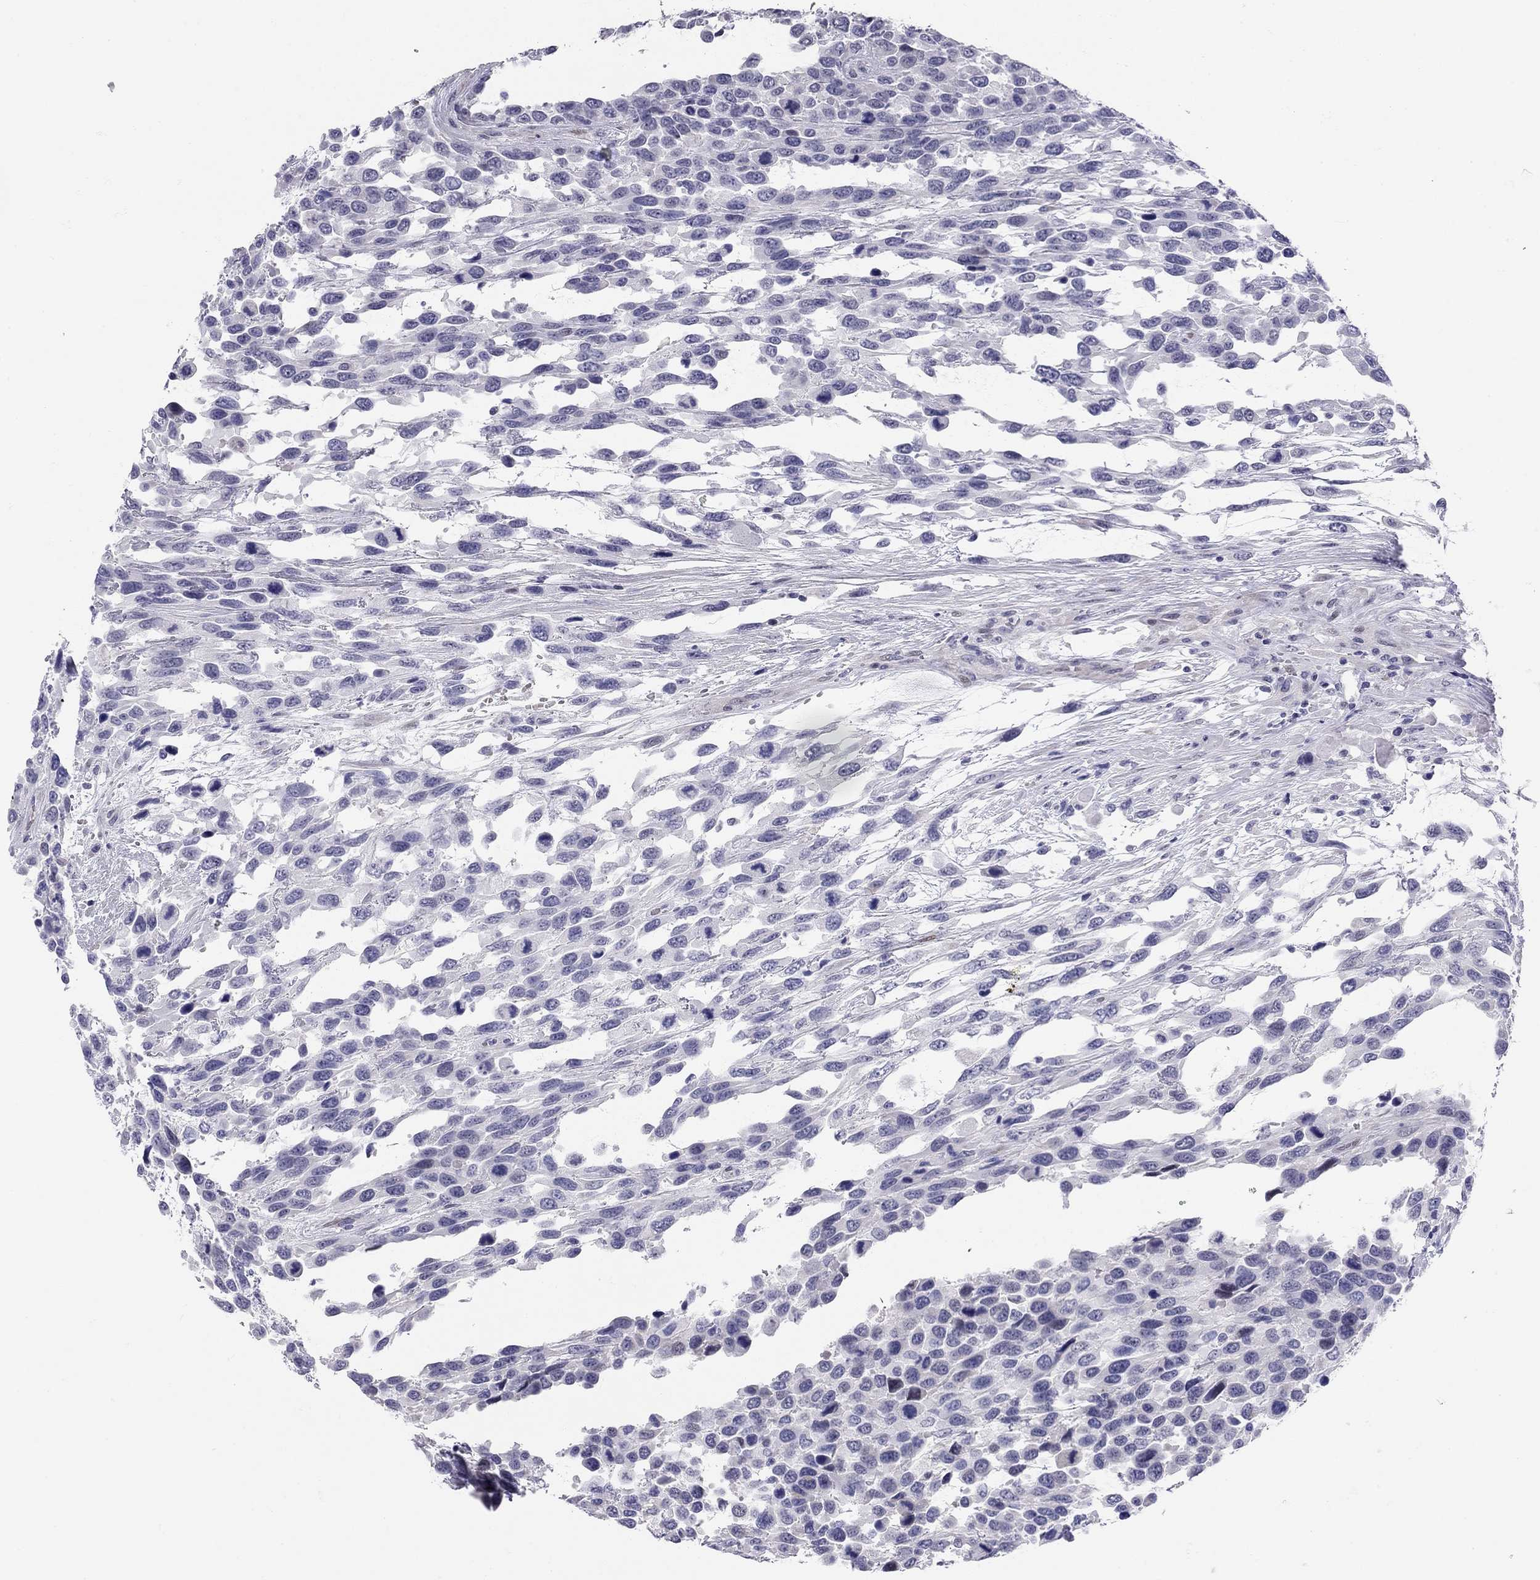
{"staining": {"intensity": "negative", "quantity": "none", "location": "none"}, "tissue": "urothelial cancer", "cell_type": "Tumor cells", "image_type": "cancer", "snomed": [{"axis": "morphology", "description": "Urothelial carcinoma, High grade"}, {"axis": "topography", "description": "Urinary bladder"}], "caption": "There is no significant expression in tumor cells of urothelial carcinoma (high-grade).", "gene": "C8orf88", "patient": {"sex": "female", "age": 70}}